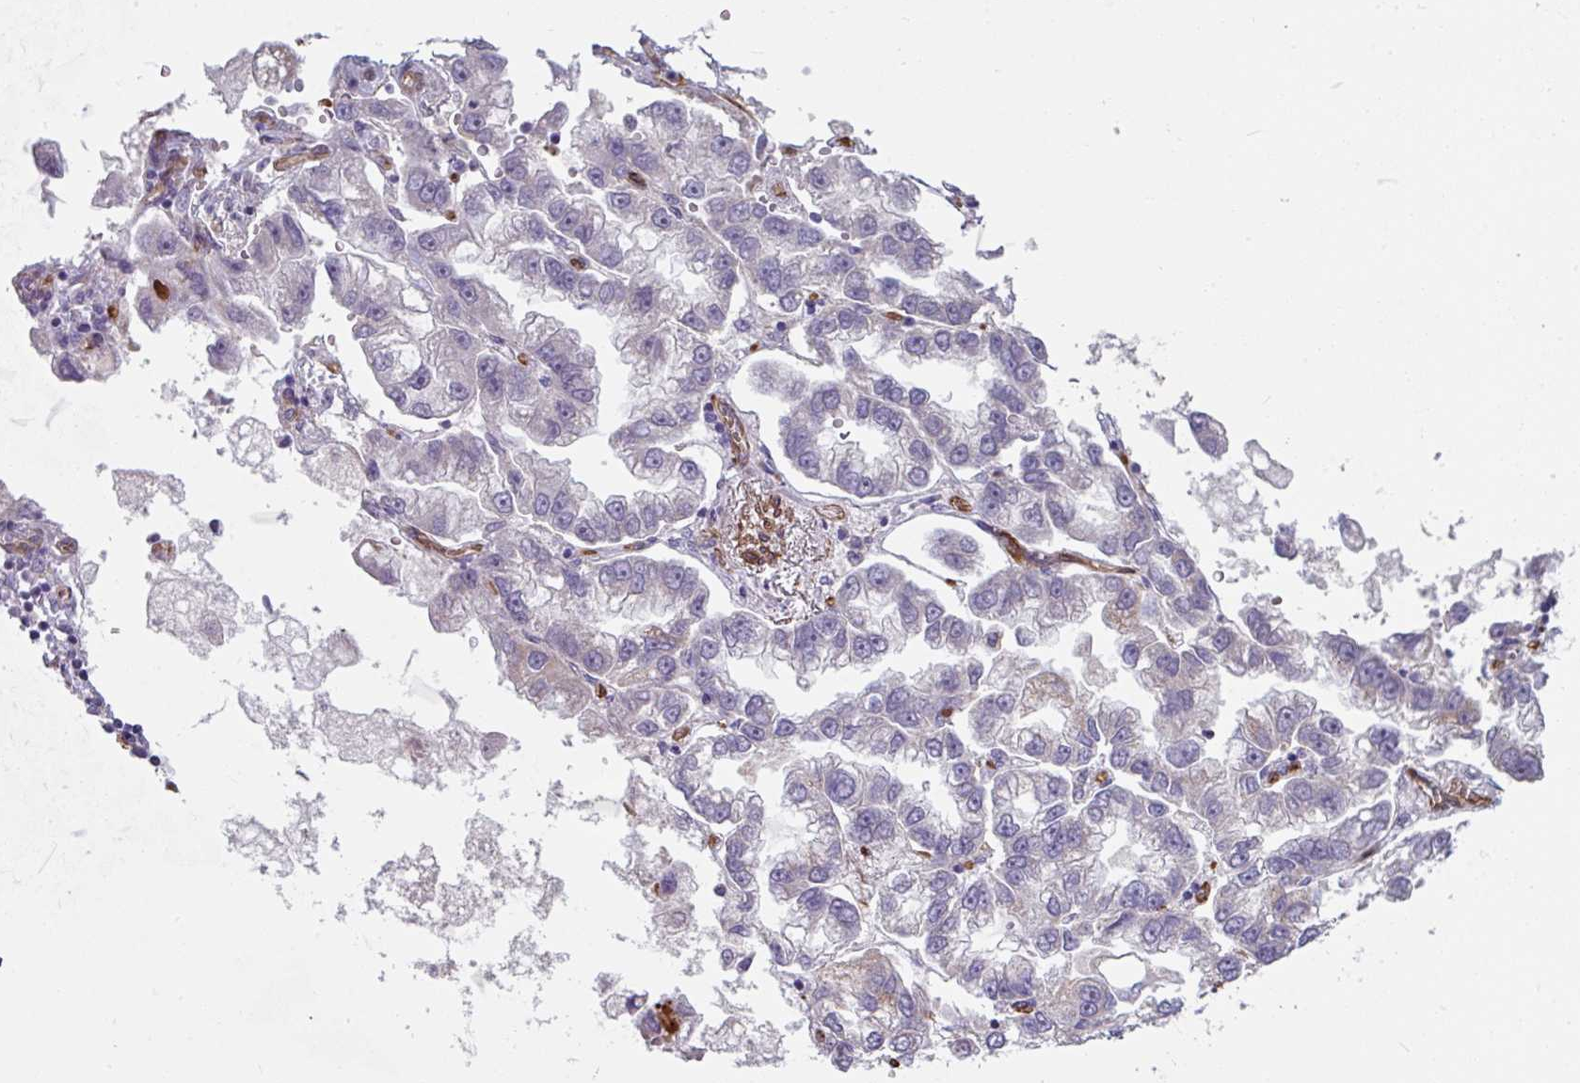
{"staining": {"intensity": "negative", "quantity": "none", "location": "none"}, "tissue": "lung cancer", "cell_type": "Tumor cells", "image_type": "cancer", "snomed": [{"axis": "morphology", "description": "Adenocarcinoma, NOS"}, {"axis": "topography", "description": "Lung"}], "caption": "There is no significant staining in tumor cells of lung cancer (adenocarcinoma). (Immunohistochemistry (ihc), brightfield microscopy, high magnification).", "gene": "ANKUB1", "patient": {"sex": "female", "age": 54}}